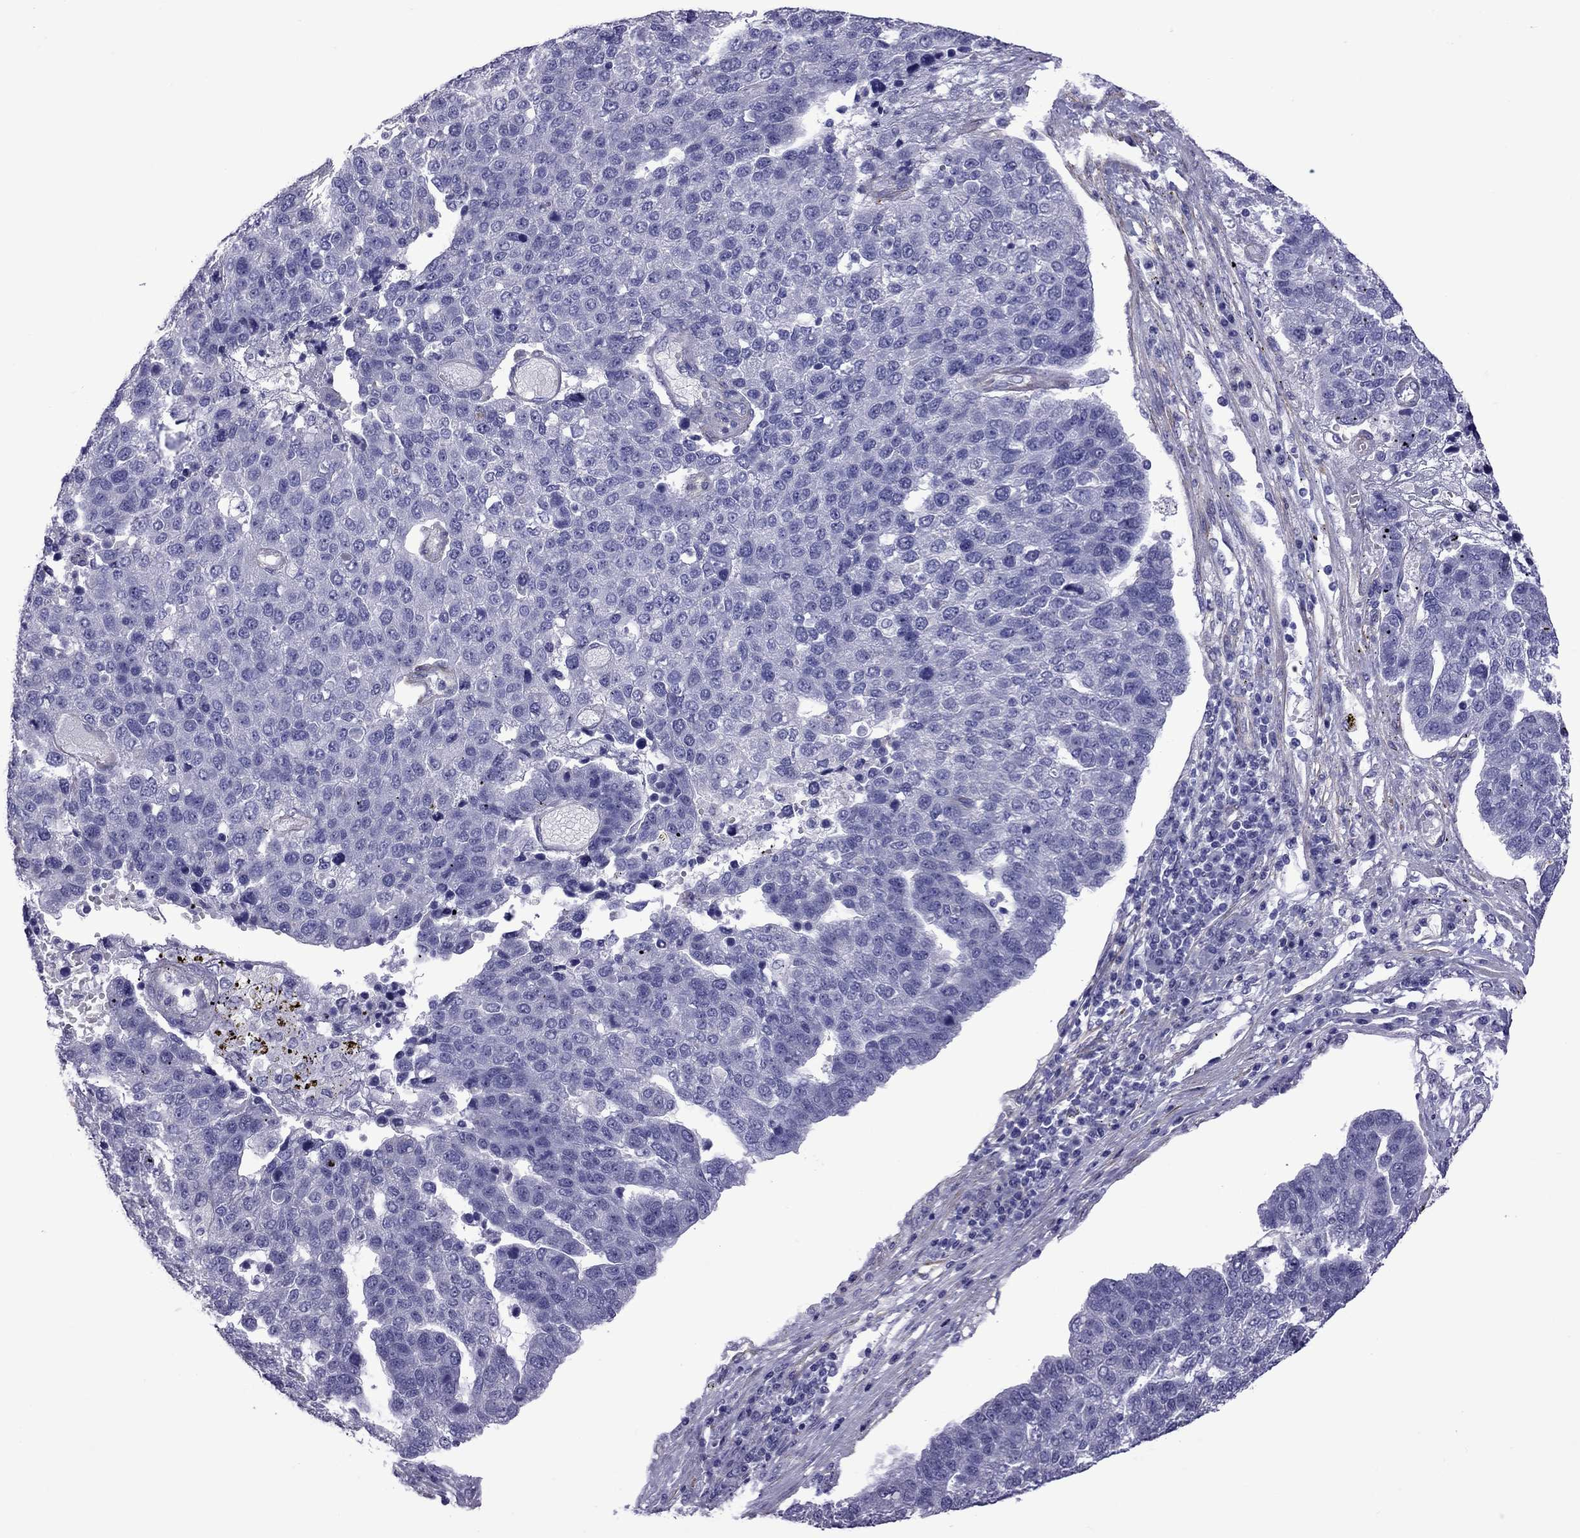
{"staining": {"intensity": "negative", "quantity": "none", "location": "none"}, "tissue": "pancreatic cancer", "cell_type": "Tumor cells", "image_type": "cancer", "snomed": [{"axis": "morphology", "description": "Adenocarcinoma, NOS"}, {"axis": "topography", "description": "Pancreas"}], "caption": "IHC image of human pancreatic cancer (adenocarcinoma) stained for a protein (brown), which shows no staining in tumor cells.", "gene": "CHRNA5", "patient": {"sex": "female", "age": 61}}